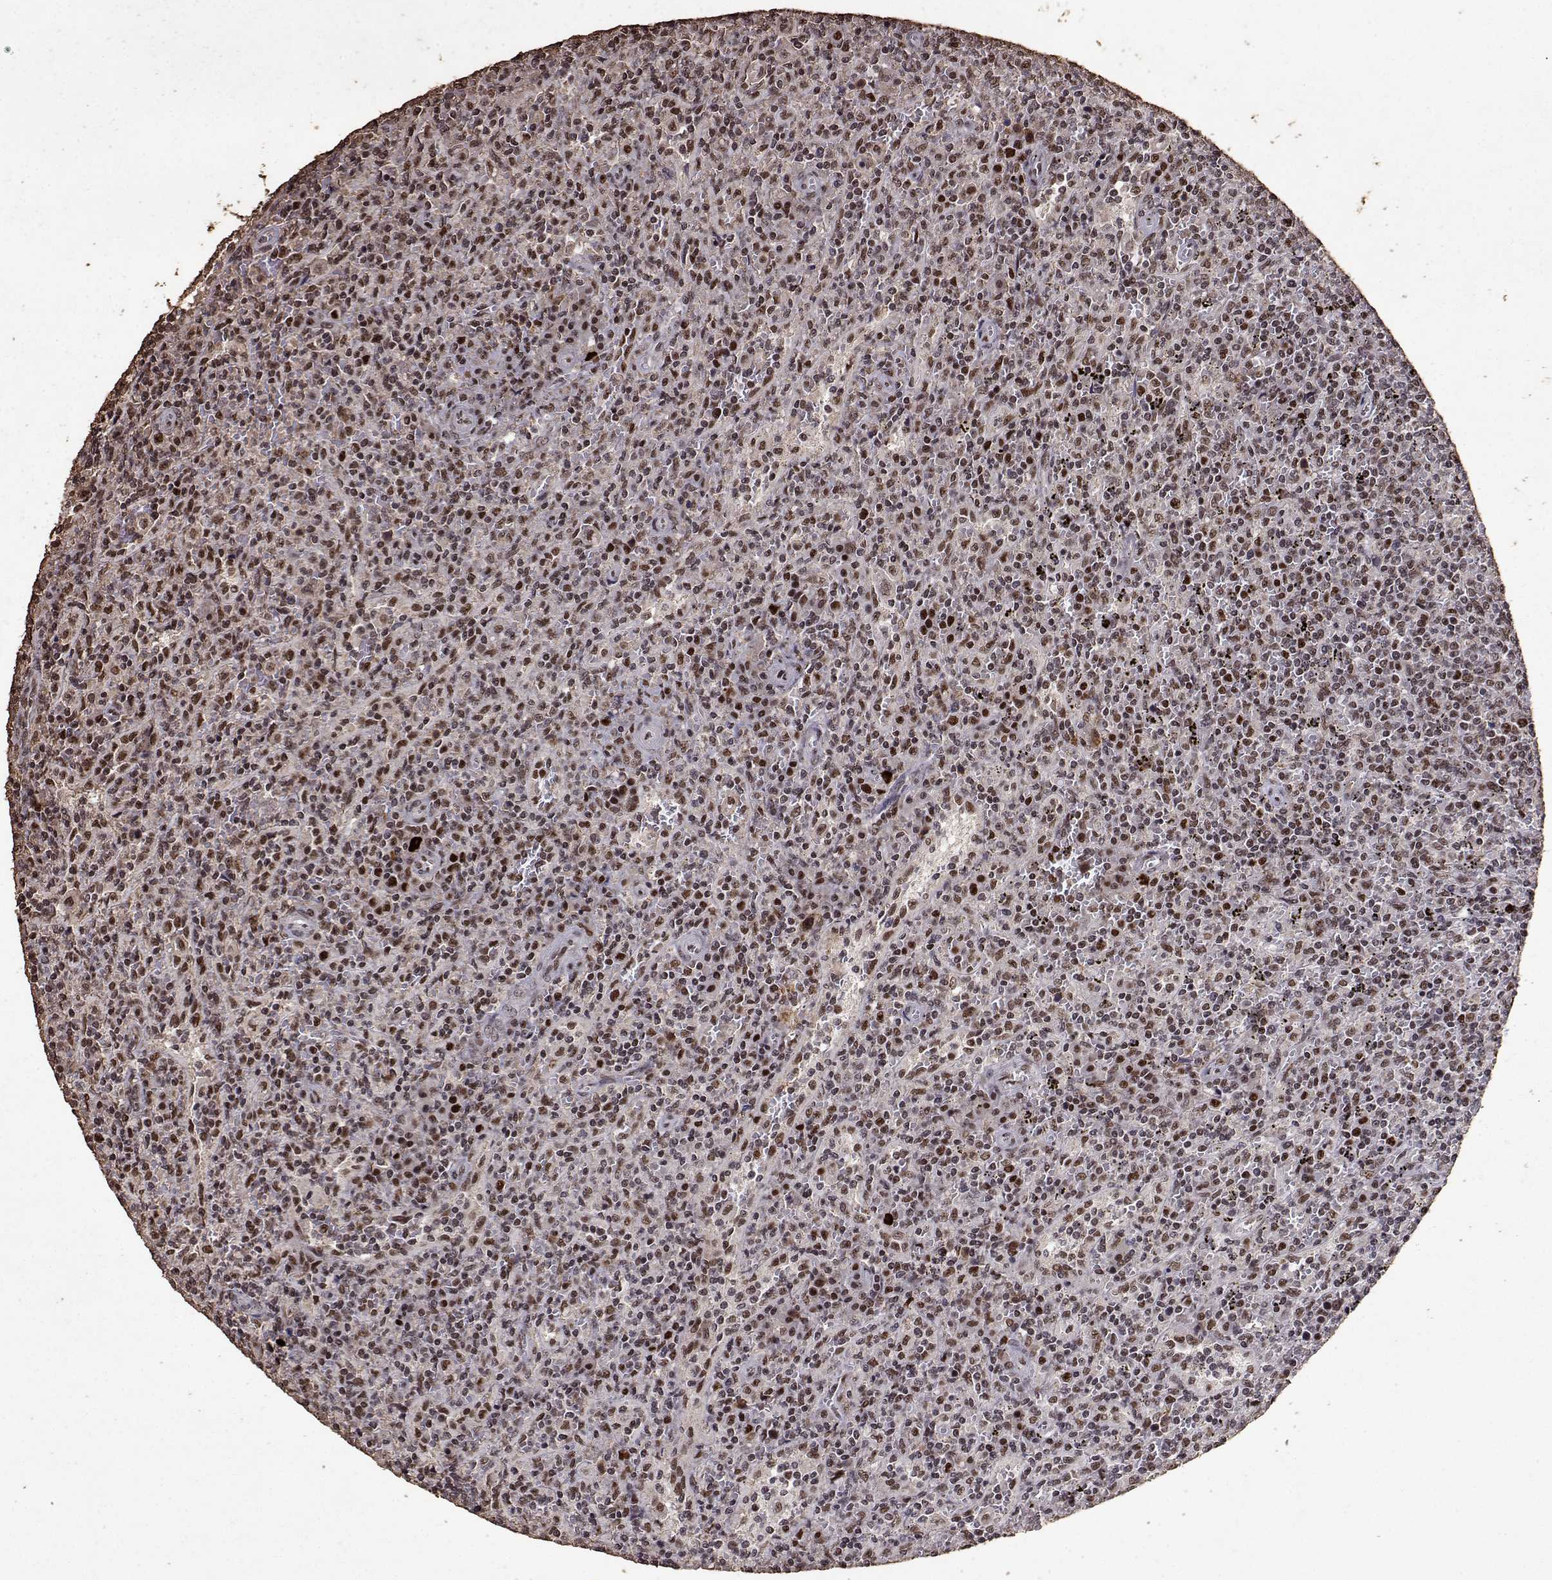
{"staining": {"intensity": "strong", "quantity": ">75%", "location": "nuclear"}, "tissue": "lymphoma", "cell_type": "Tumor cells", "image_type": "cancer", "snomed": [{"axis": "morphology", "description": "Malignant lymphoma, non-Hodgkin's type, Low grade"}, {"axis": "topography", "description": "Spleen"}], "caption": "Protein staining reveals strong nuclear staining in approximately >75% of tumor cells in lymphoma. The protein of interest is shown in brown color, while the nuclei are stained blue.", "gene": "TOE1", "patient": {"sex": "male", "age": 62}}